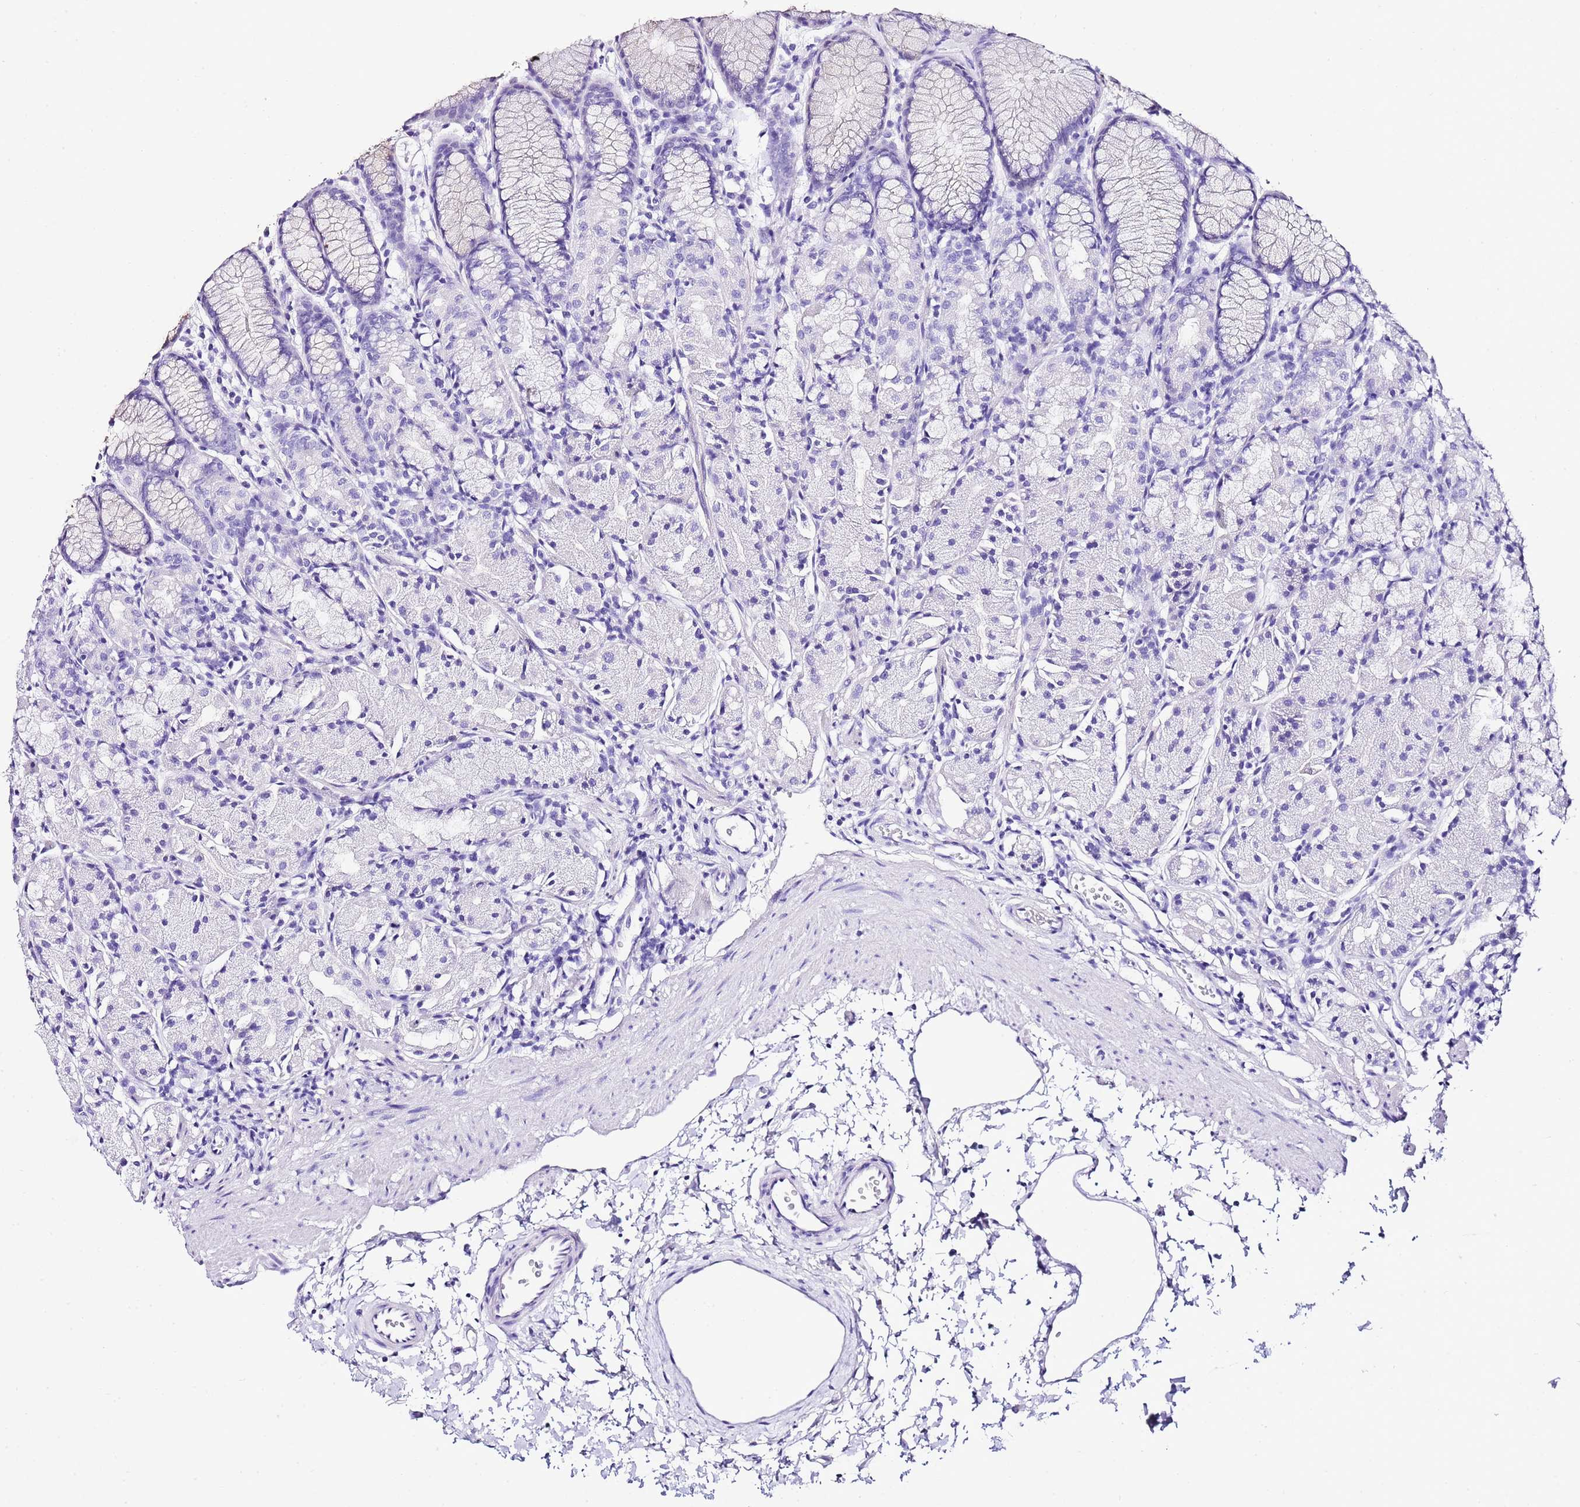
{"staining": {"intensity": "negative", "quantity": "none", "location": "none"}, "tissue": "stomach", "cell_type": "Glandular cells", "image_type": "normal", "snomed": [{"axis": "morphology", "description": "Normal tissue, NOS"}, {"axis": "topography", "description": "Stomach, upper"}], "caption": "A micrograph of stomach stained for a protein exhibits no brown staining in glandular cells.", "gene": "KCNC1", "patient": {"sex": "male", "age": 47}}